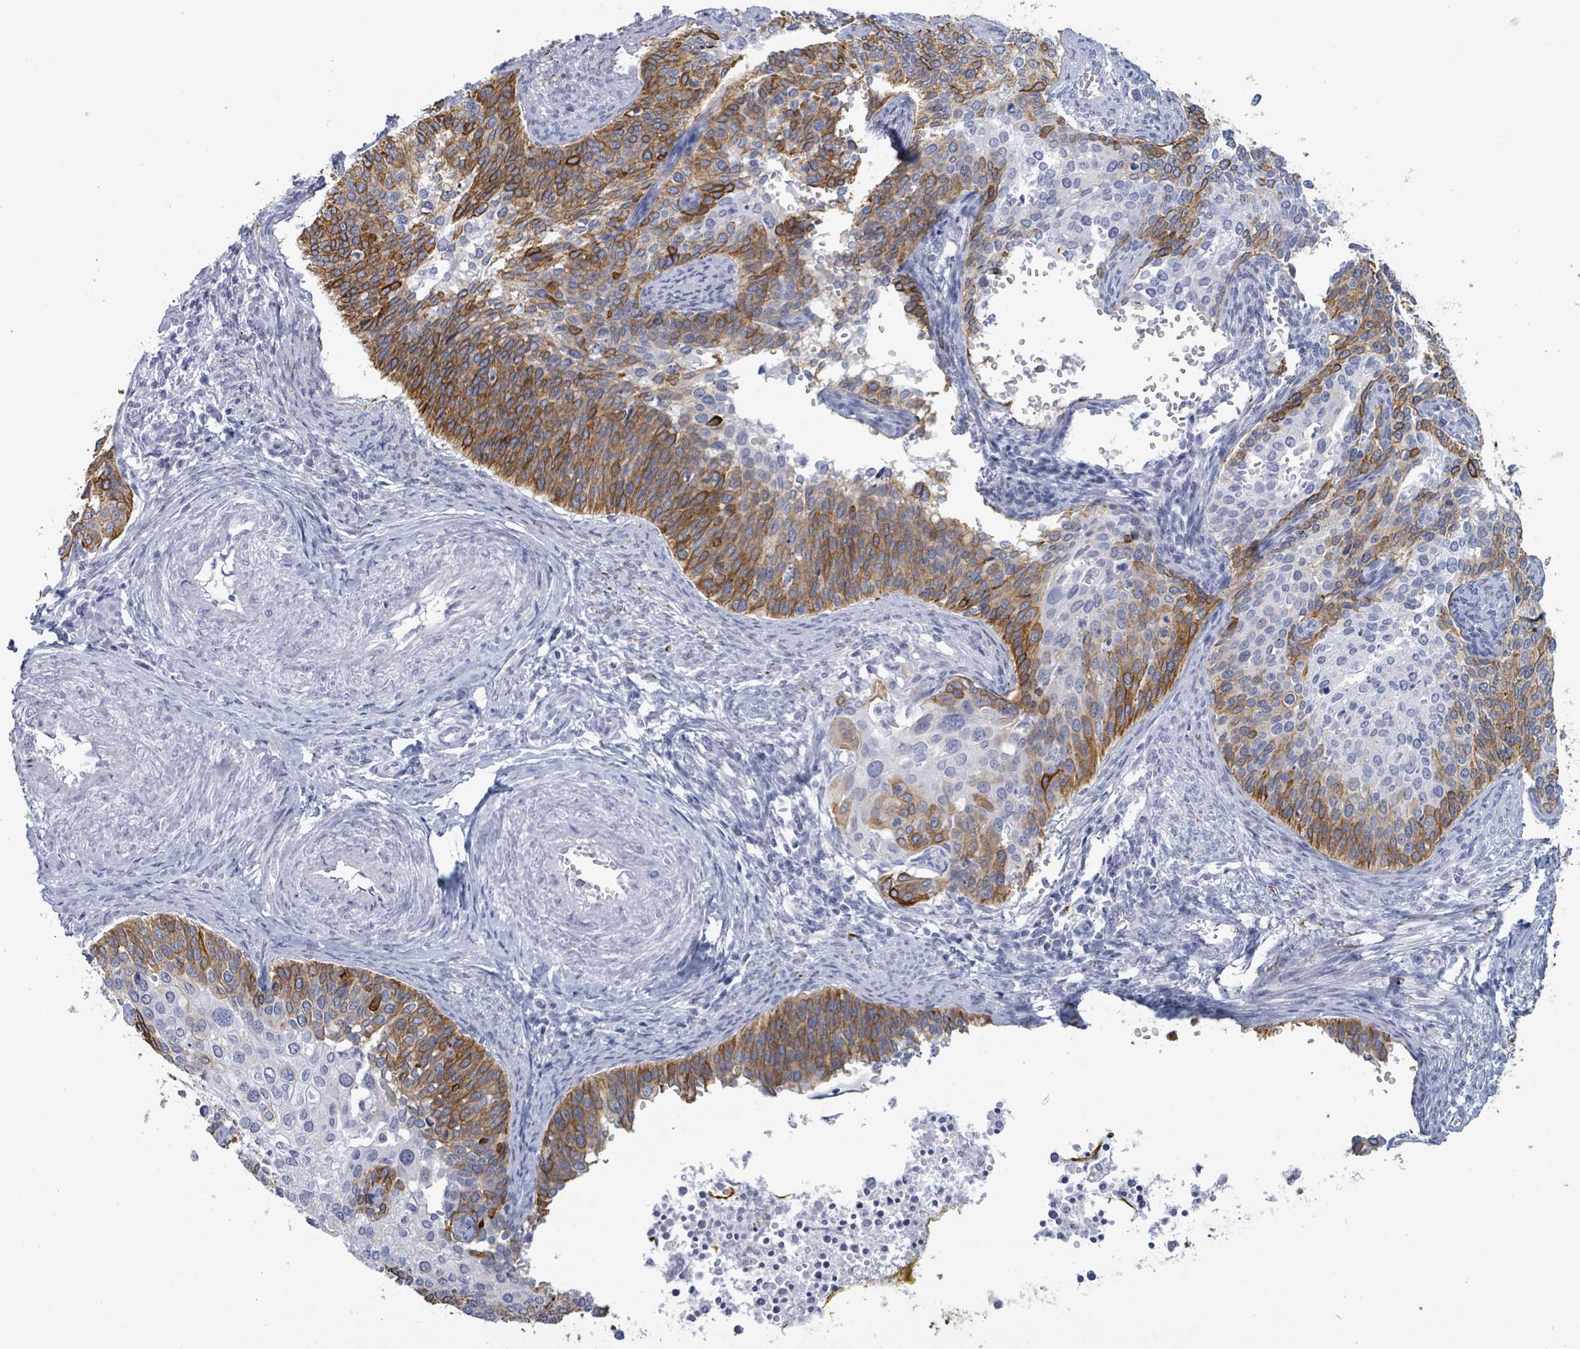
{"staining": {"intensity": "moderate", "quantity": ">75%", "location": "cytoplasmic/membranous"}, "tissue": "cervical cancer", "cell_type": "Tumor cells", "image_type": "cancer", "snomed": [{"axis": "morphology", "description": "Squamous cell carcinoma, NOS"}, {"axis": "topography", "description": "Cervix"}], "caption": "Protein expression analysis of cervical squamous cell carcinoma displays moderate cytoplasmic/membranous expression in approximately >75% of tumor cells.", "gene": "KRT8", "patient": {"sex": "female", "age": 44}}